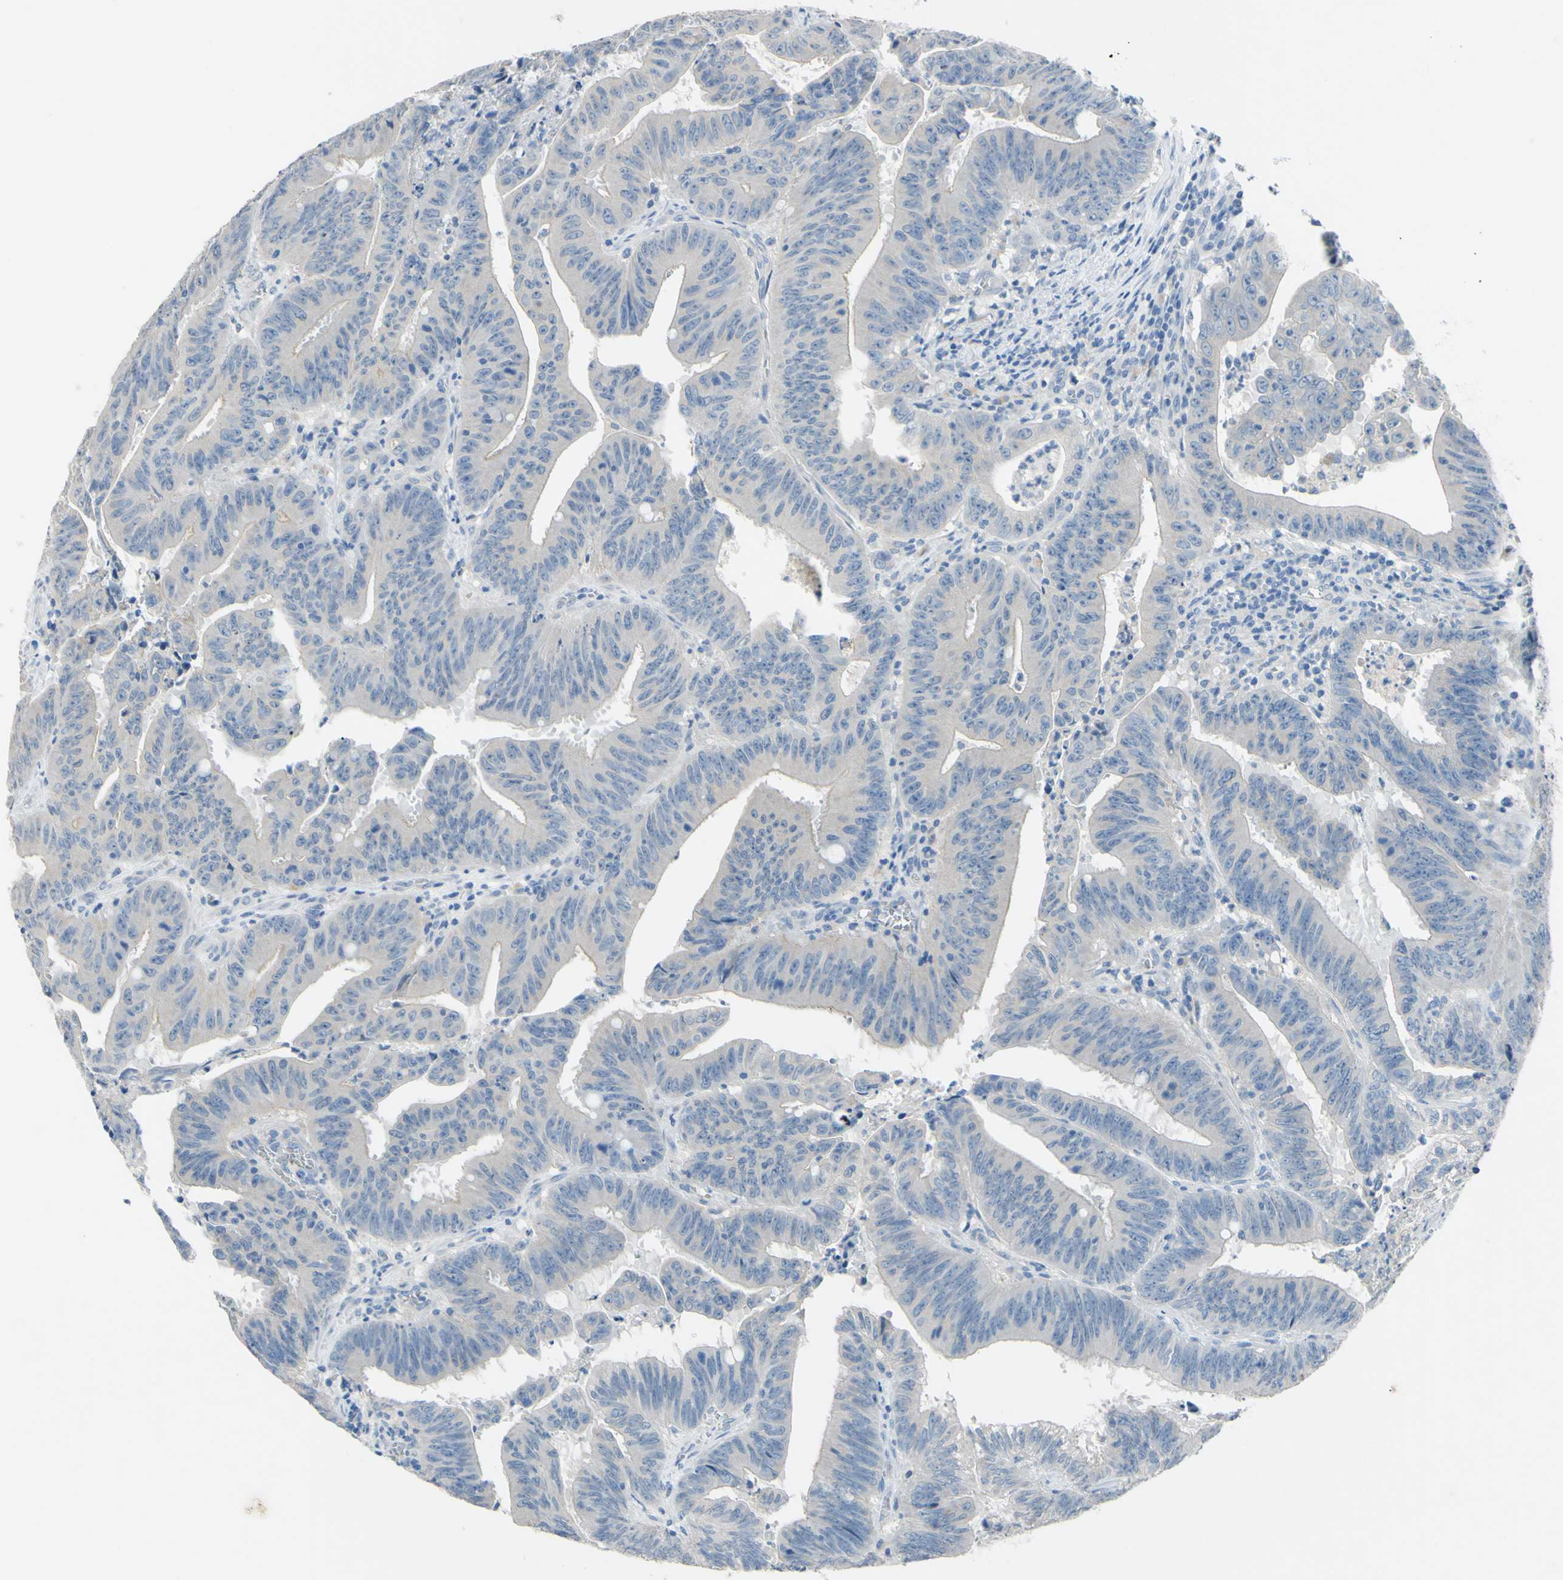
{"staining": {"intensity": "negative", "quantity": "none", "location": "none"}, "tissue": "colorectal cancer", "cell_type": "Tumor cells", "image_type": "cancer", "snomed": [{"axis": "morphology", "description": "Adenocarcinoma, NOS"}, {"axis": "topography", "description": "Colon"}], "caption": "Tumor cells show no significant staining in colorectal cancer.", "gene": "CDH10", "patient": {"sex": "male", "age": 45}}